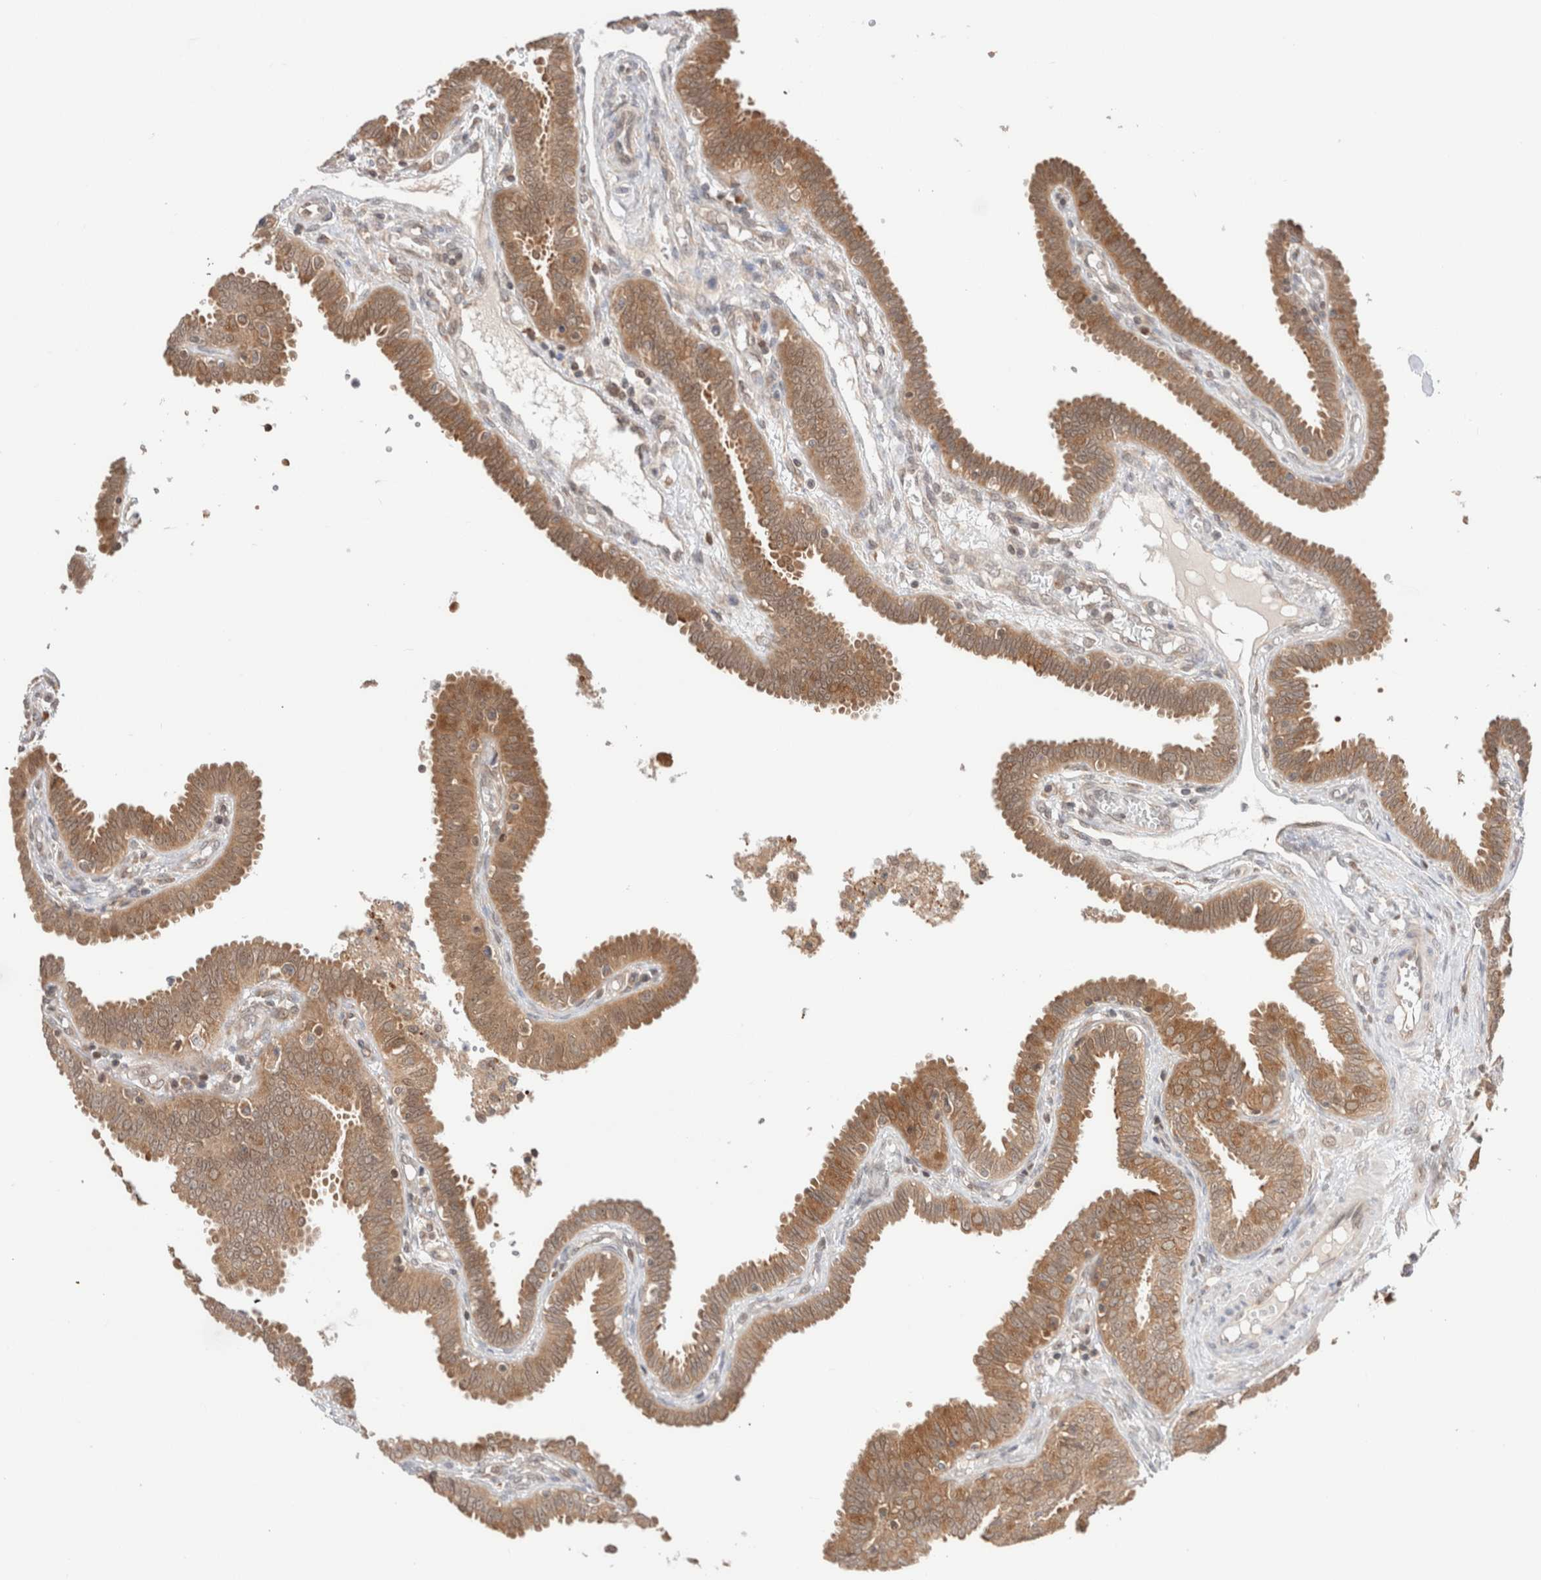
{"staining": {"intensity": "moderate", "quantity": ">75%", "location": "cytoplasmic/membranous"}, "tissue": "fallopian tube", "cell_type": "Glandular cells", "image_type": "normal", "snomed": [{"axis": "morphology", "description": "Normal tissue, NOS"}, {"axis": "topography", "description": "Fallopian tube"}], "caption": "Brown immunohistochemical staining in normal fallopian tube demonstrates moderate cytoplasmic/membranous staining in approximately >75% of glandular cells.", "gene": "XKR4", "patient": {"sex": "female", "age": 32}}